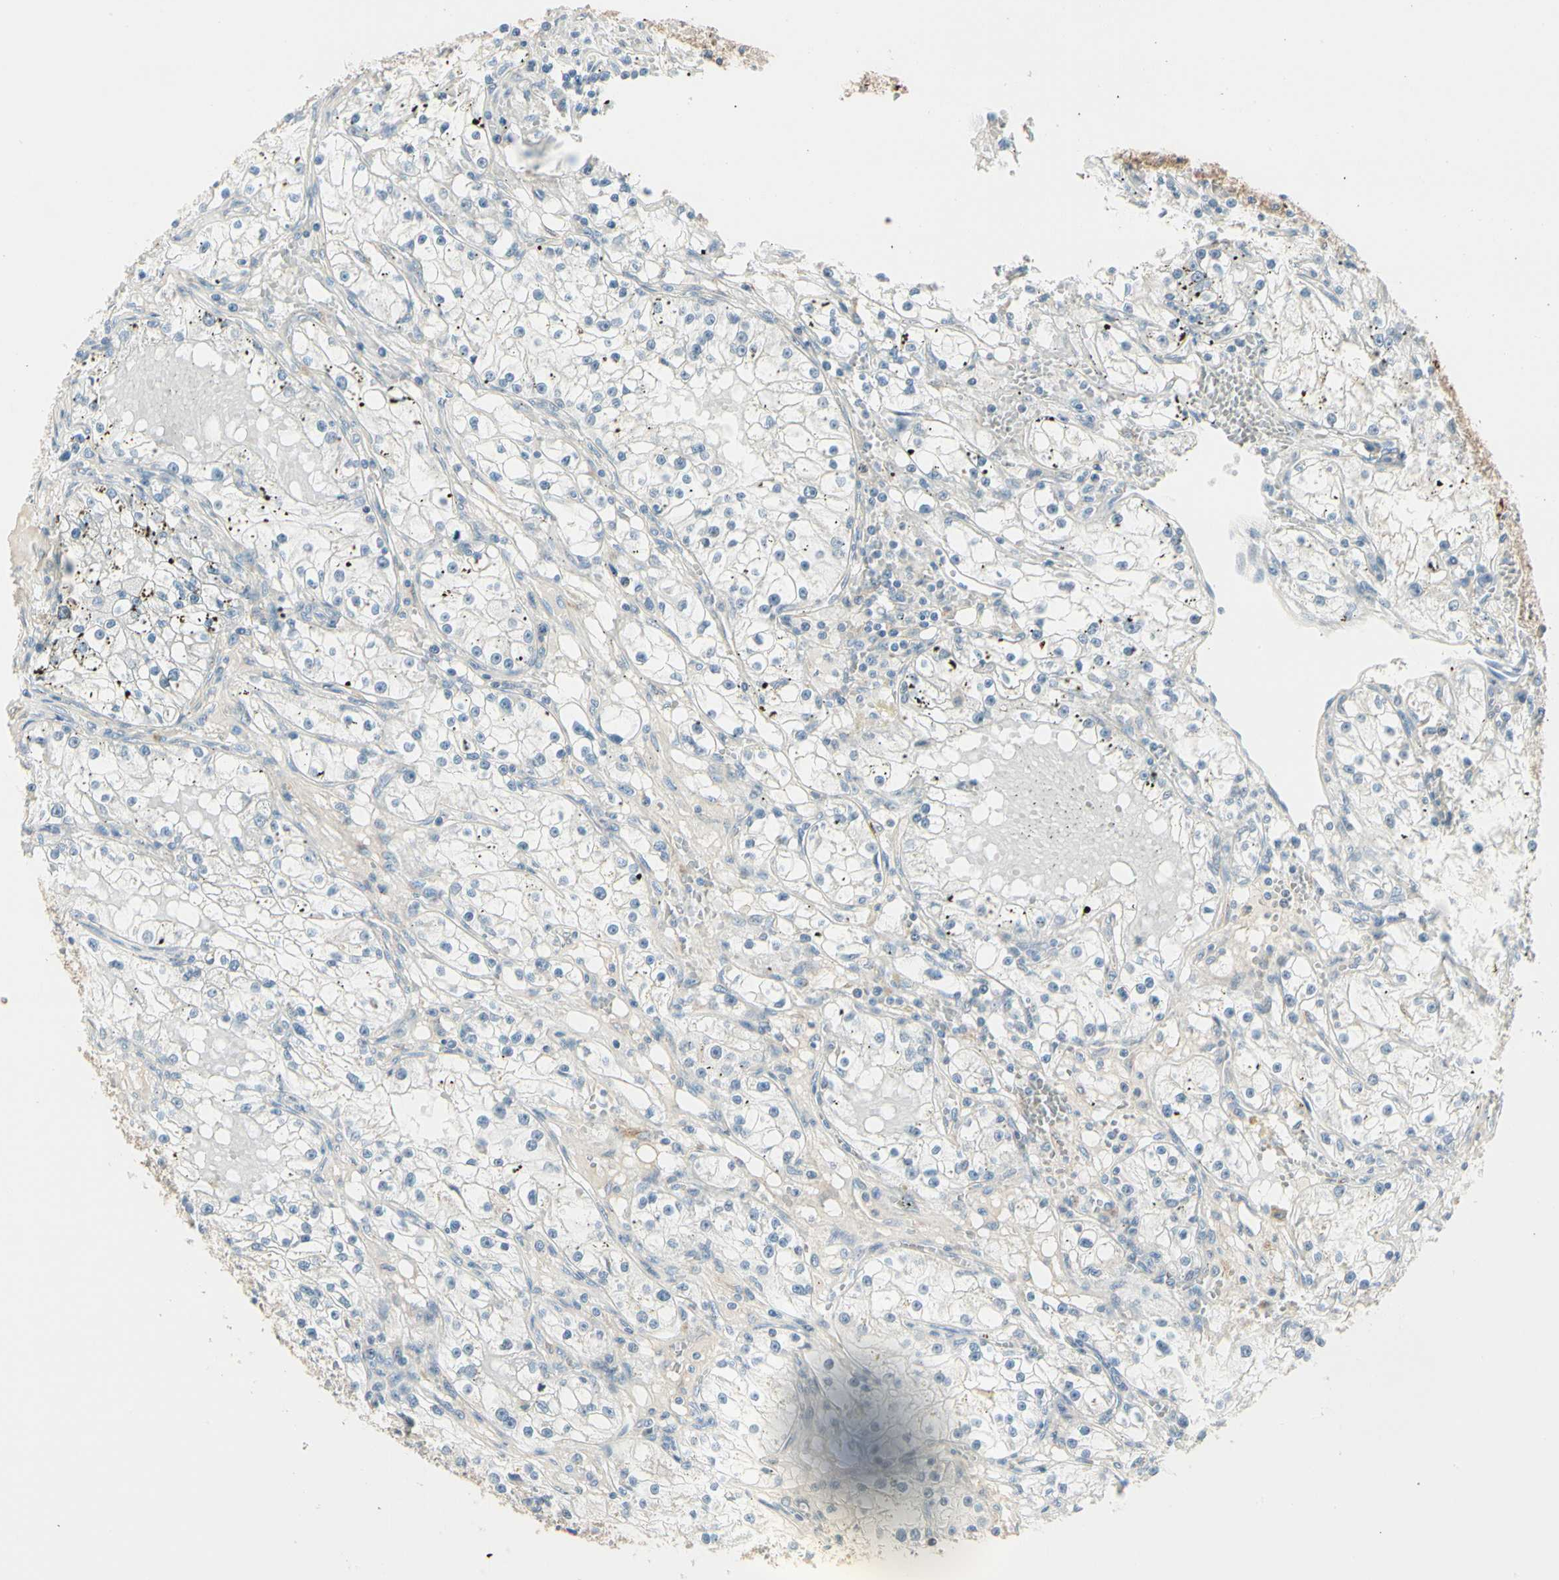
{"staining": {"intensity": "negative", "quantity": "none", "location": "none"}, "tissue": "renal cancer", "cell_type": "Tumor cells", "image_type": "cancer", "snomed": [{"axis": "morphology", "description": "Adenocarcinoma, NOS"}, {"axis": "topography", "description": "Kidney"}], "caption": "Renal adenocarcinoma was stained to show a protein in brown. There is no significant positivity in tumor cells.", "gene": "DUSP12", "patient": {"sex": "male", "age": 56}}